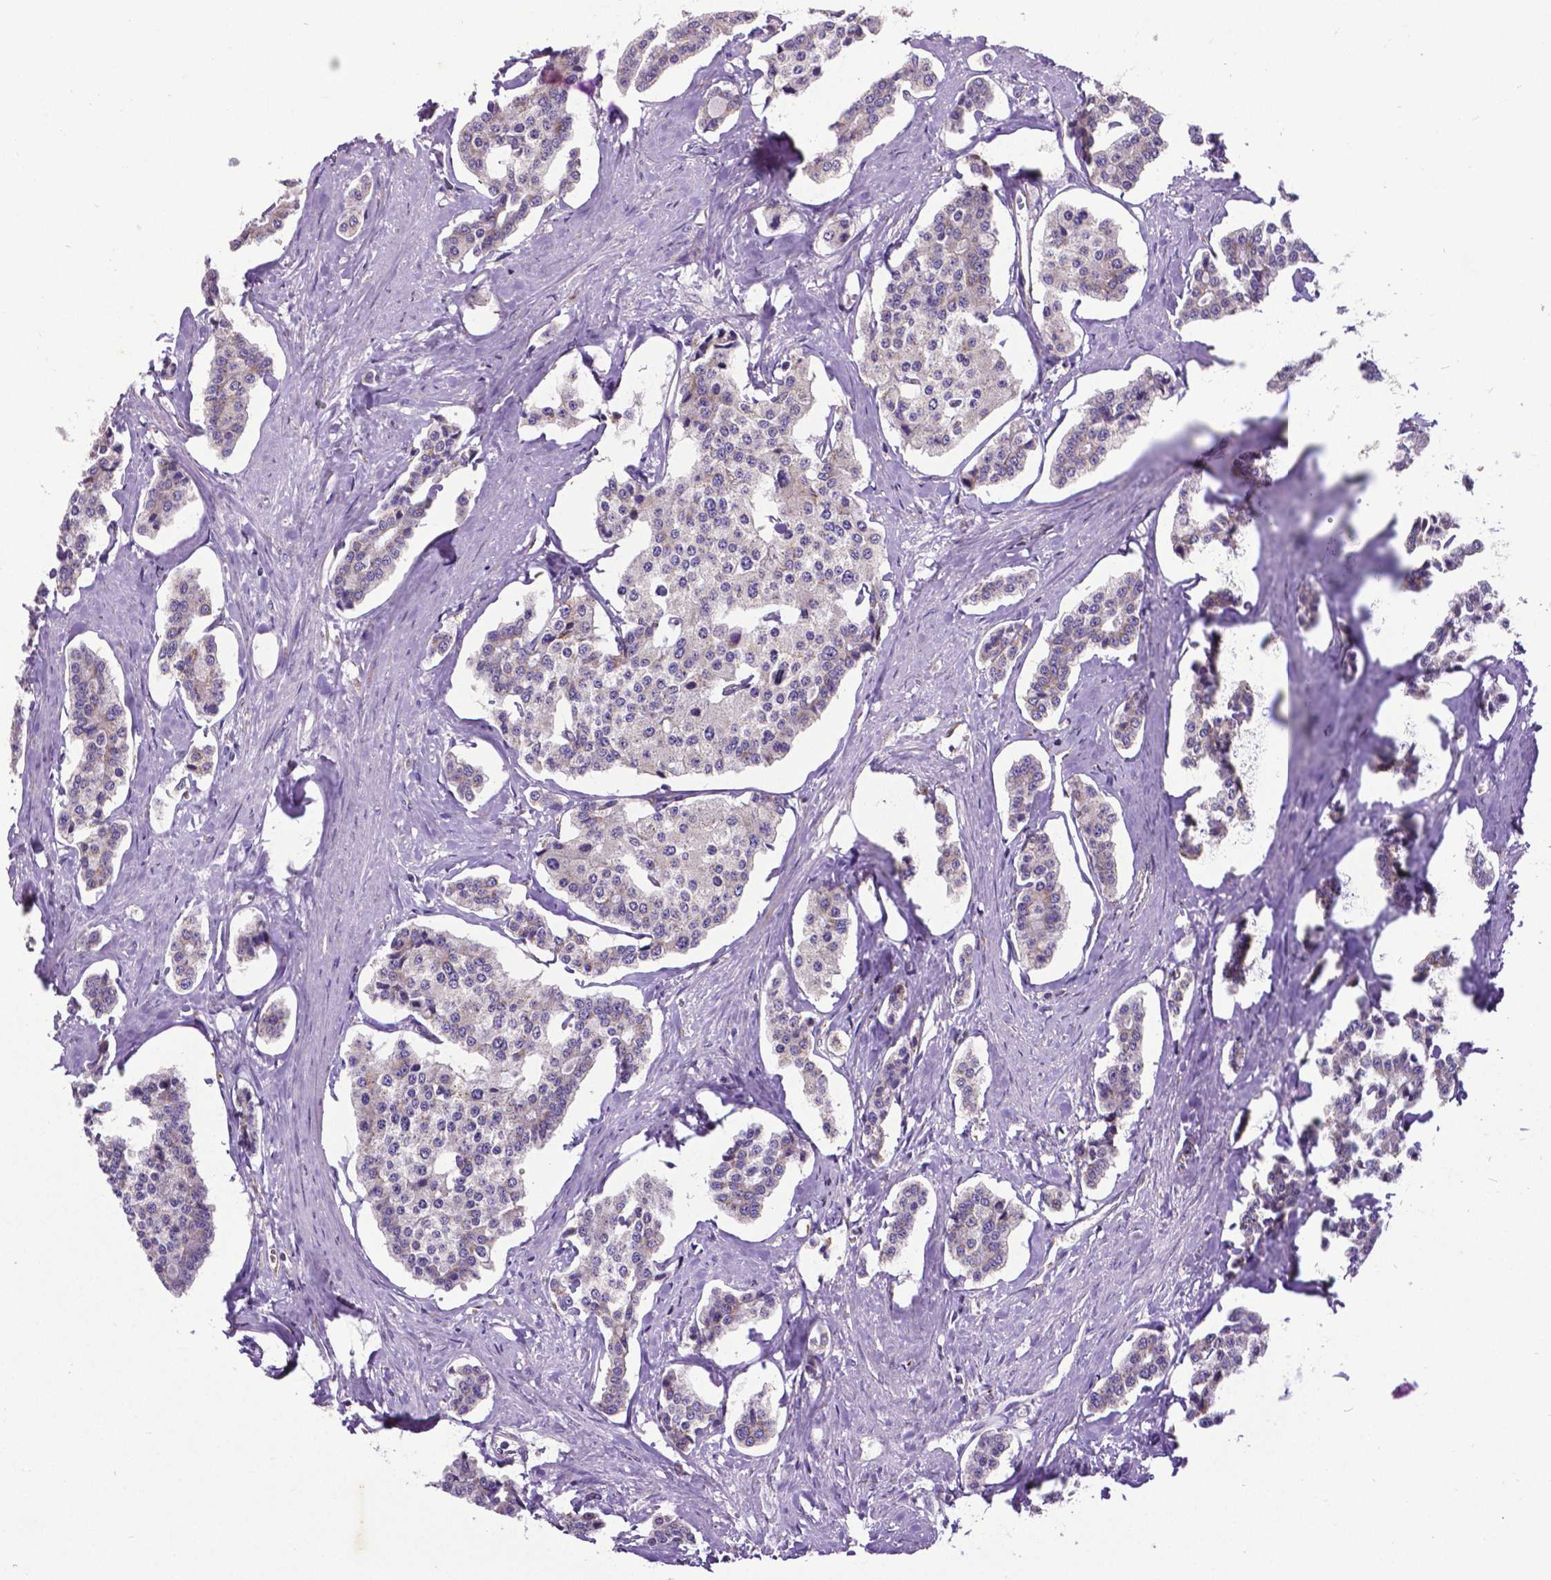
{"staining": {"intensity": "negative", "quantity": "none", "location": "none"}, "tissue": "carcinoid", "cell_type": "Tumor cells", "image_type": "cancer", "snomed": [{"axis": "morphology", "description": "Carcinoid, malignant, NOS"}, {"axis": "topography", "description": "Small intestine"}], "caption": "High power microscopy histopathology image of an immunohistochemistry photomicrograph of carcinoid, revealing no significant expression in tumor cells.", "gene": "MTDH", "patient": {"sex": "female", "age": 65}}